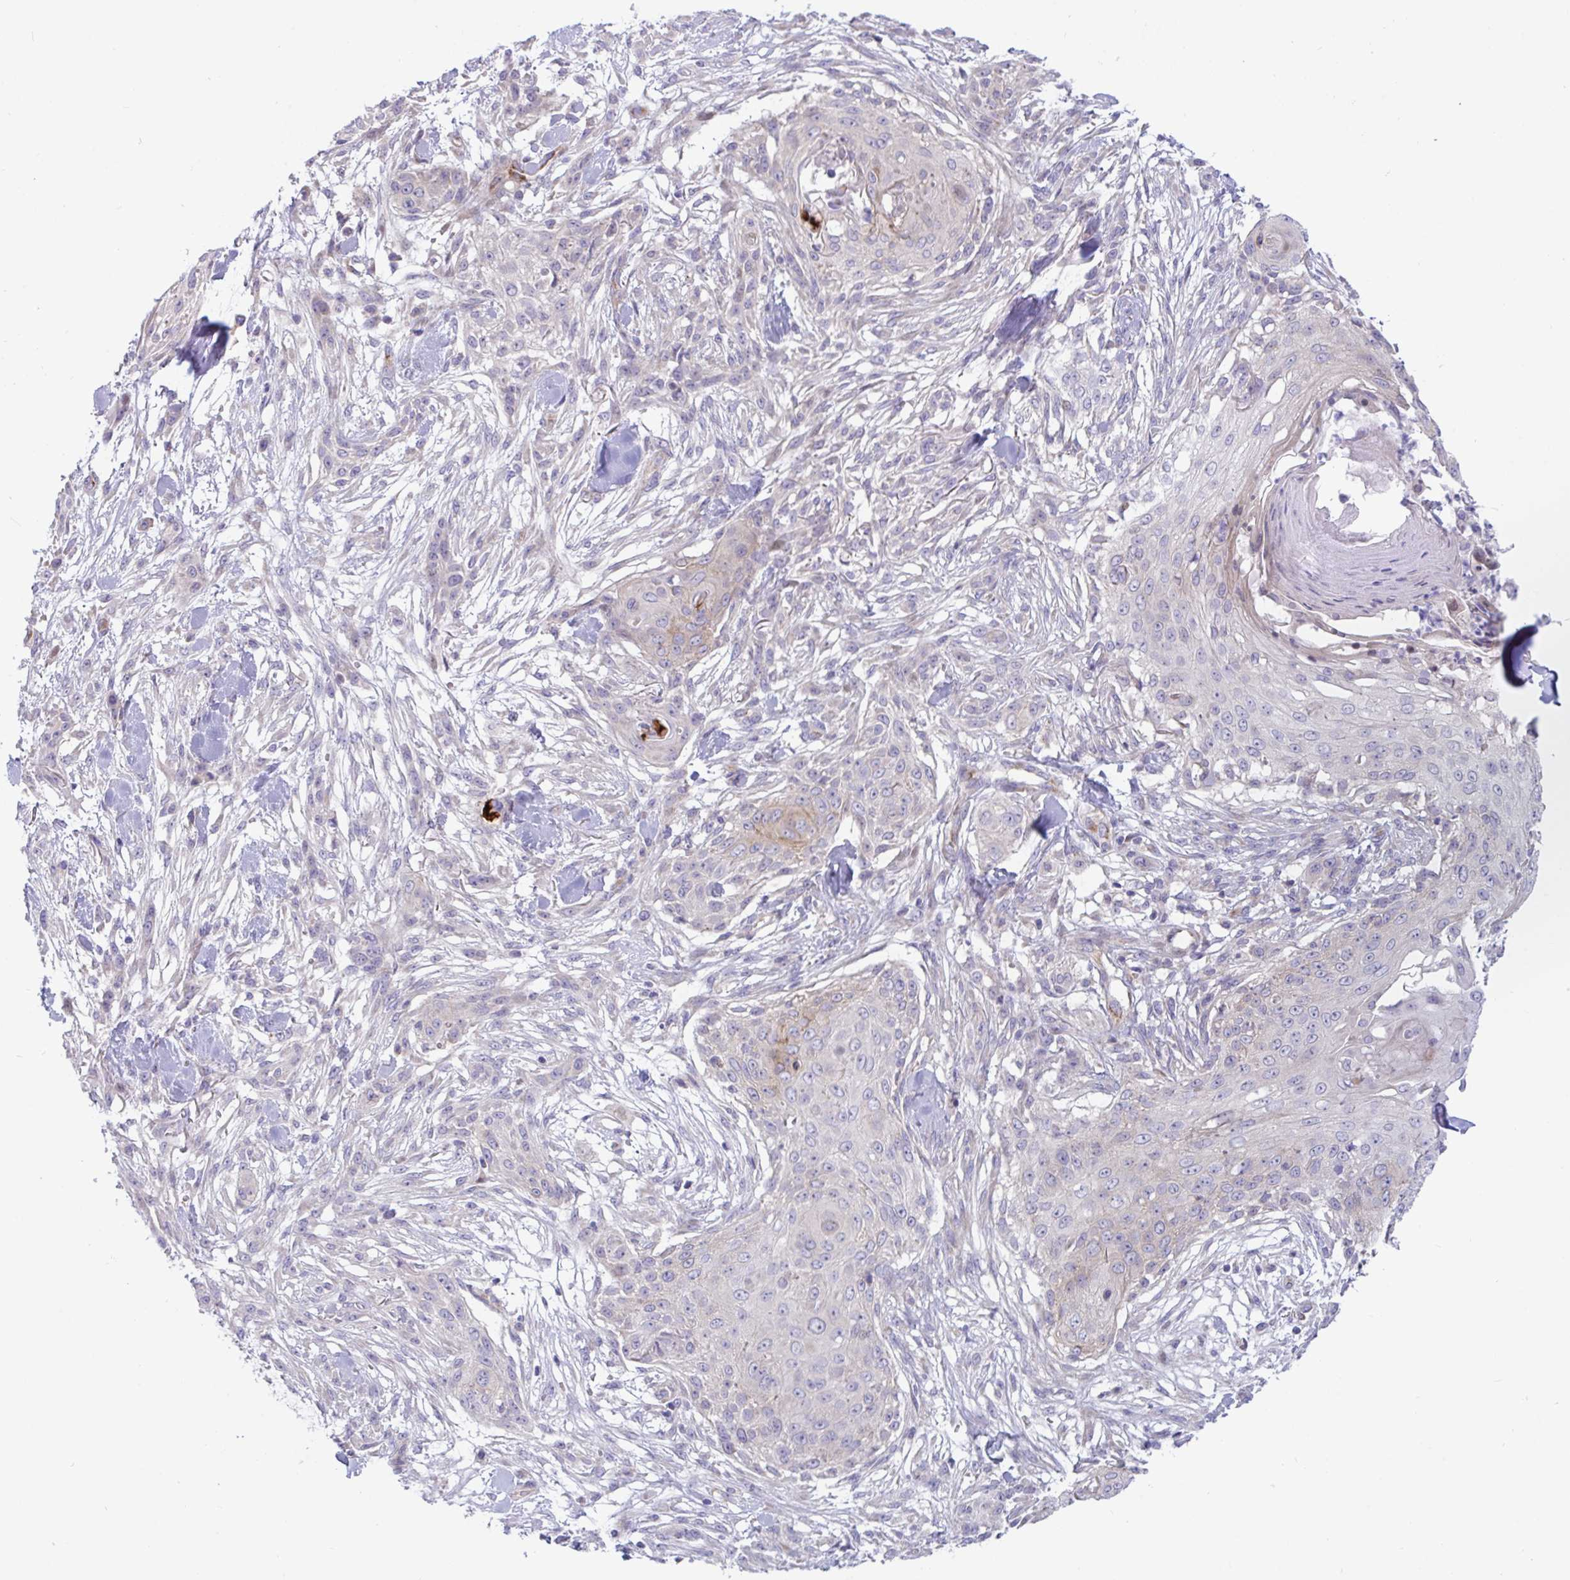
{"staining": {"intensity": "negative", "quantity": "none", "location": "none"}, "tissue": "skin cancer", "cell_type": "Tumor cells", "image_type": "cancer", "snomed": [{"axis": "morphology", "description": "Squamous cell carcinoma, NOS"}, {"axis": "topography", "description": "Skin"}], "caption": "Immunohistochemistry image of neoplastic tissue: skin squamous cell carcinoma stained with DAB exhibits no significant protein positivity in tumor cells.", "gene": "IL37", "patient": {"sex": "female", "age": 59}}